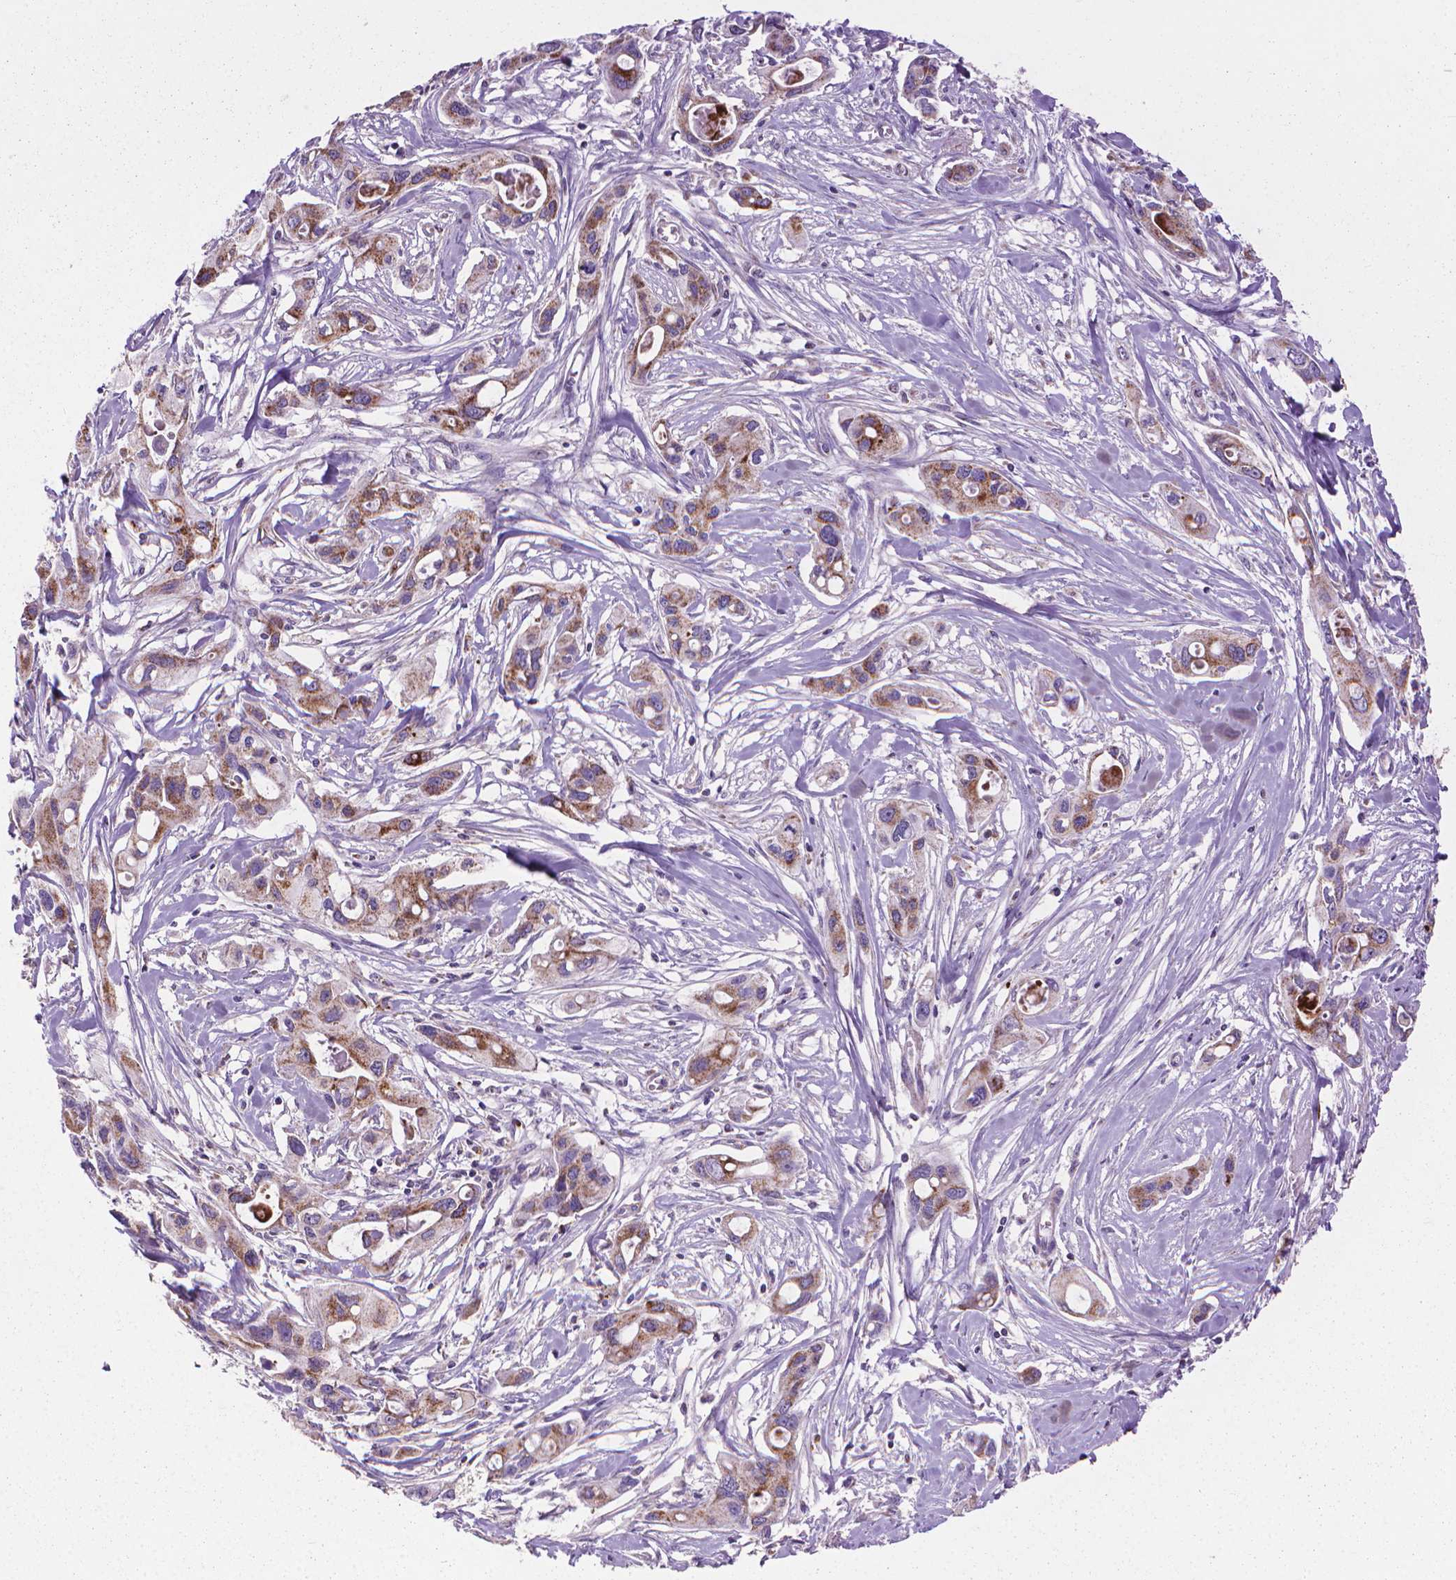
{"staining": {"intensity": "moderate", "quantity": ">75%", "location": "cytoplasmic/membranous"}, "tissue": "pancreatic cancer", "cell_type": "Tumor cells", "image_type": "cancer", "snomed": [{"axis": "morphology", "description": "Adenocarcinoma, NOS"}, {"axis": "topography", "description": "Pancreas"}], "caption": "This is an image of IHC staining of pancreatic adenocarcinoma, which shows moderate staining in the cytoplasmic/membranous of tumor cells.", "gene": "VDAC1", "patient": {"sex": "male", "age": 60}}